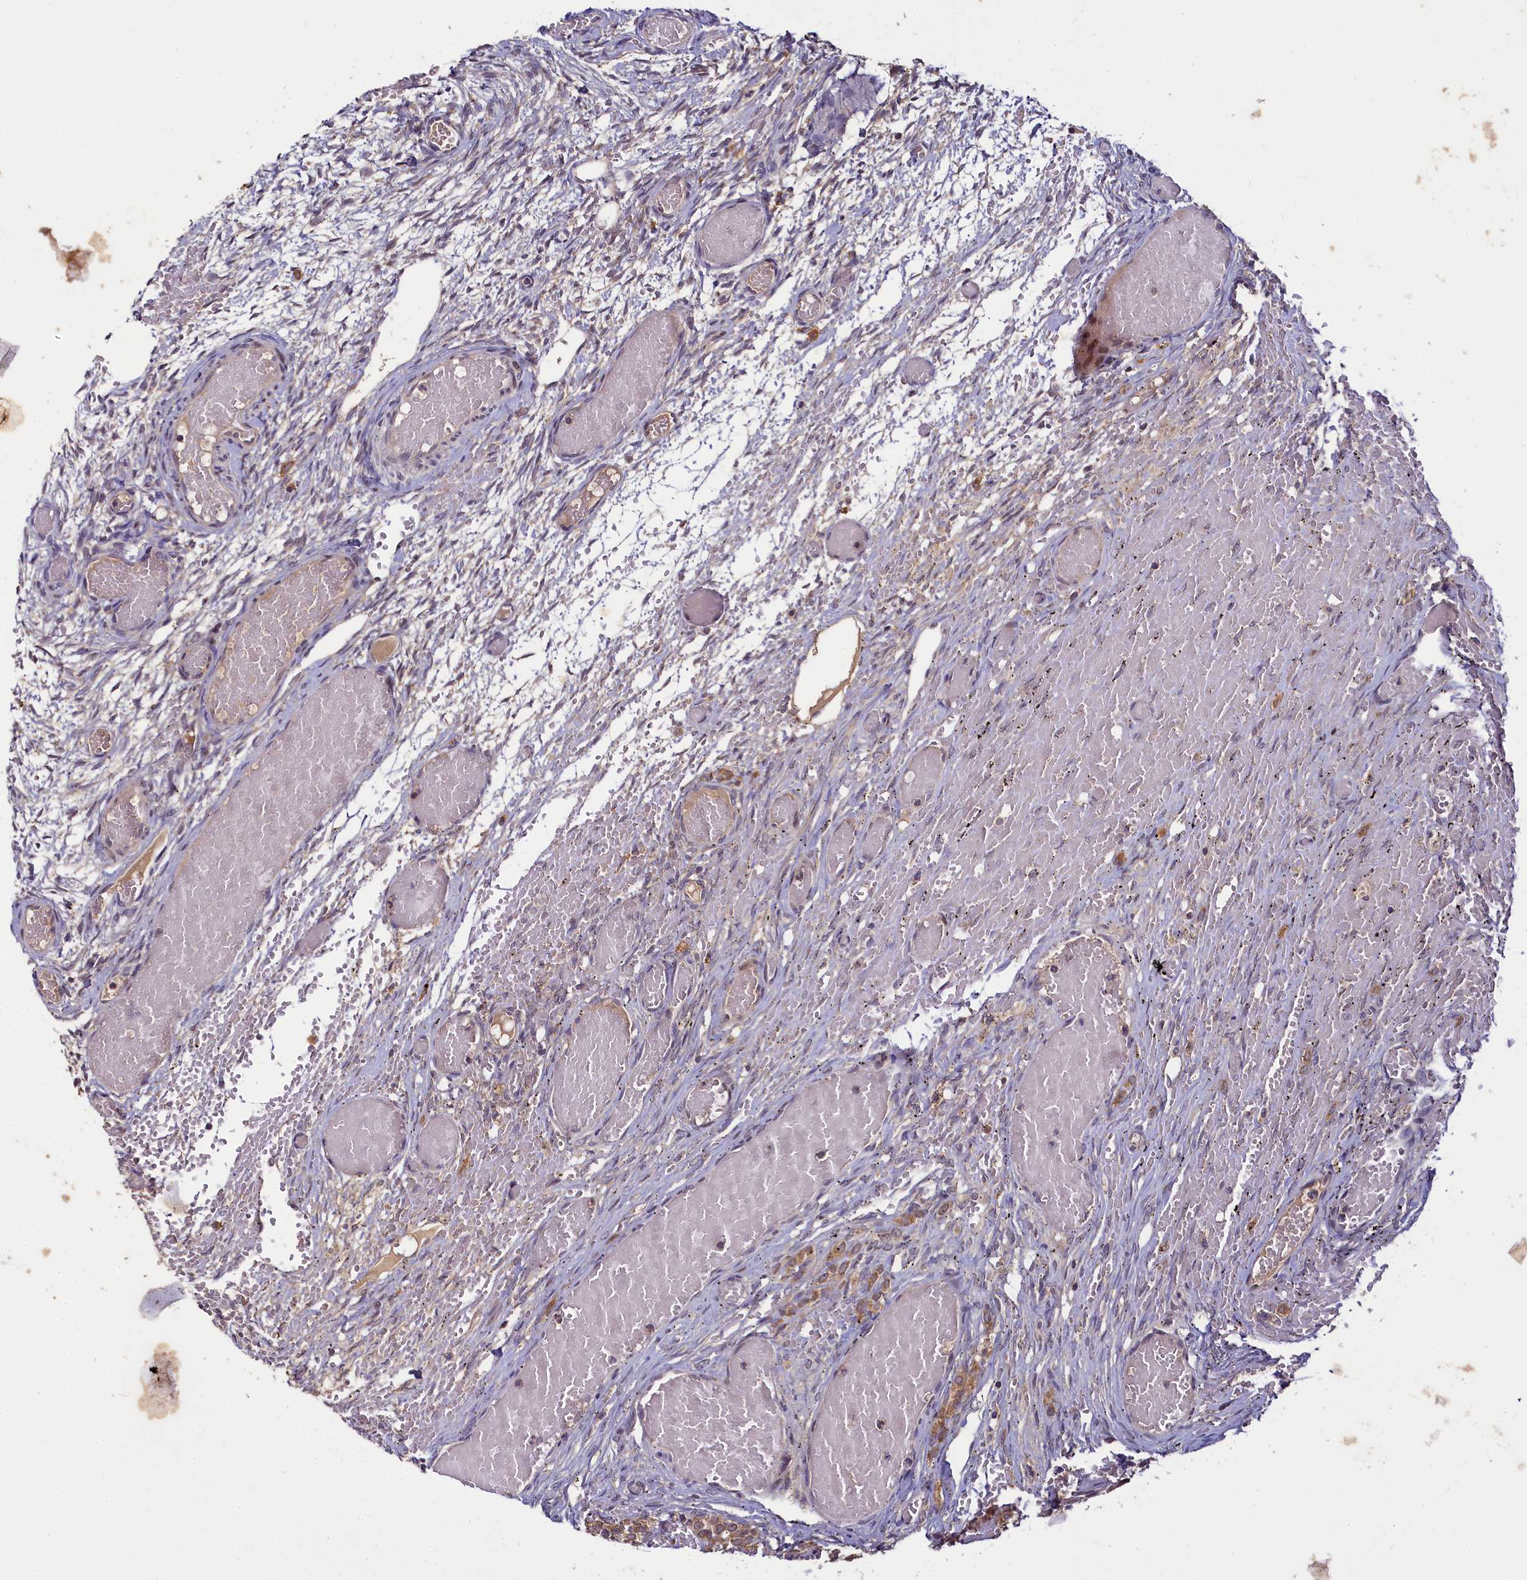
{"staining": {"intensity": "moderate", "quantity": ">75%", "location": "cytoplasmic/membranous"}, "tissue": "ovary", "cell_type": "Follicle cells", "image_type": "normal", "snomed": [{"axis": "morphology", "description": "Adenocarcinoma, NOS"}, {"axis": "topography", "description": "Endometrium"}], "caption": "Immunohistochemistry (IHC) (DAB (3,3'-diaminobenzidine)) staining of normal ovary shows moderate cytoplasmic/membranous protein staining in approximately >75% of follicle cells.", "gene": "TMEM39A", "patient": {"sex": "female", "age": 32}}